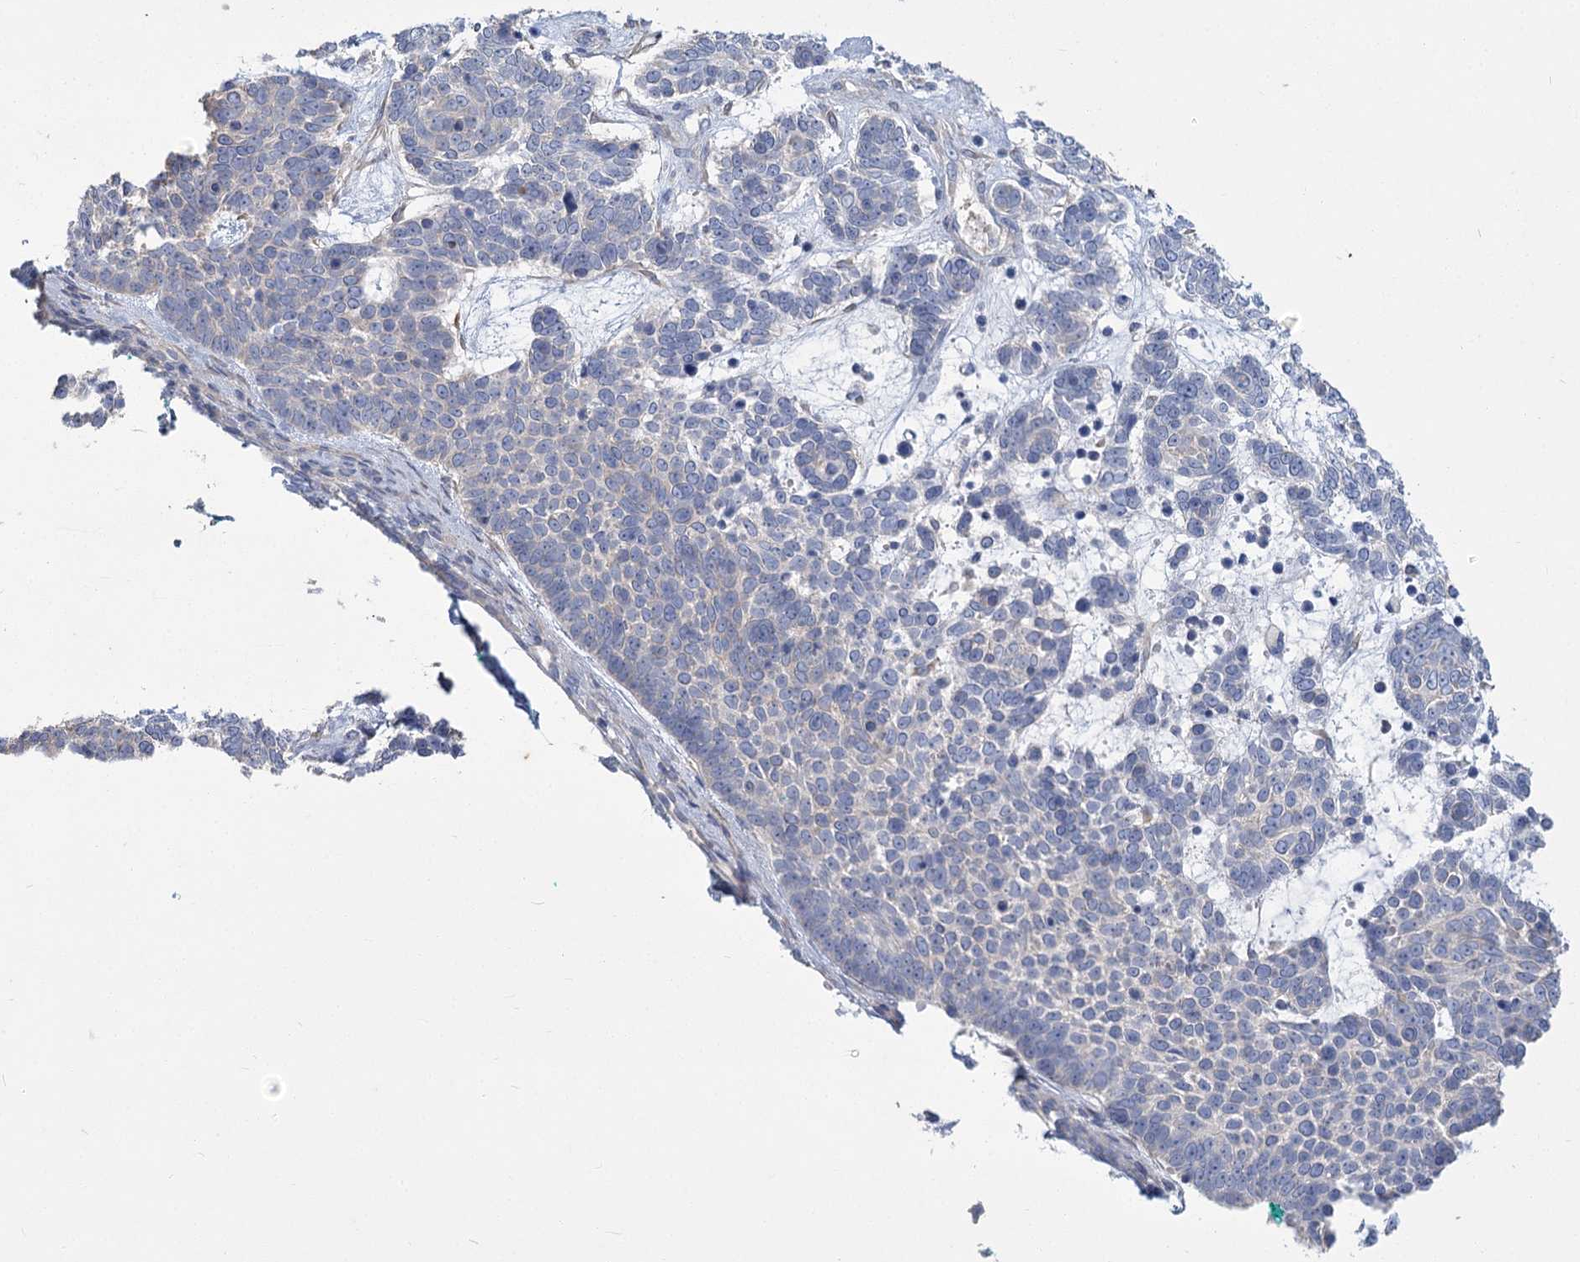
{"staining": {"intensity": "negative", "quantity": "none", "location": "none"}, "tissue": "skin cancer", "cell_type": "Tumor cells", "image_type": "cancer", "snomed": [{"axis": "morphology", "description": "Basal cell carcinoma"}, {"axis": "topography", "description": "Skin"}], "caption": "IHC of human skin cancer exhibits no staining in tumor cells. (Immunohistochemistry, brightfield microscopy, high magnification).", "gene": "SLC9A3", "patient": {"sex": "female", "age": 81}}